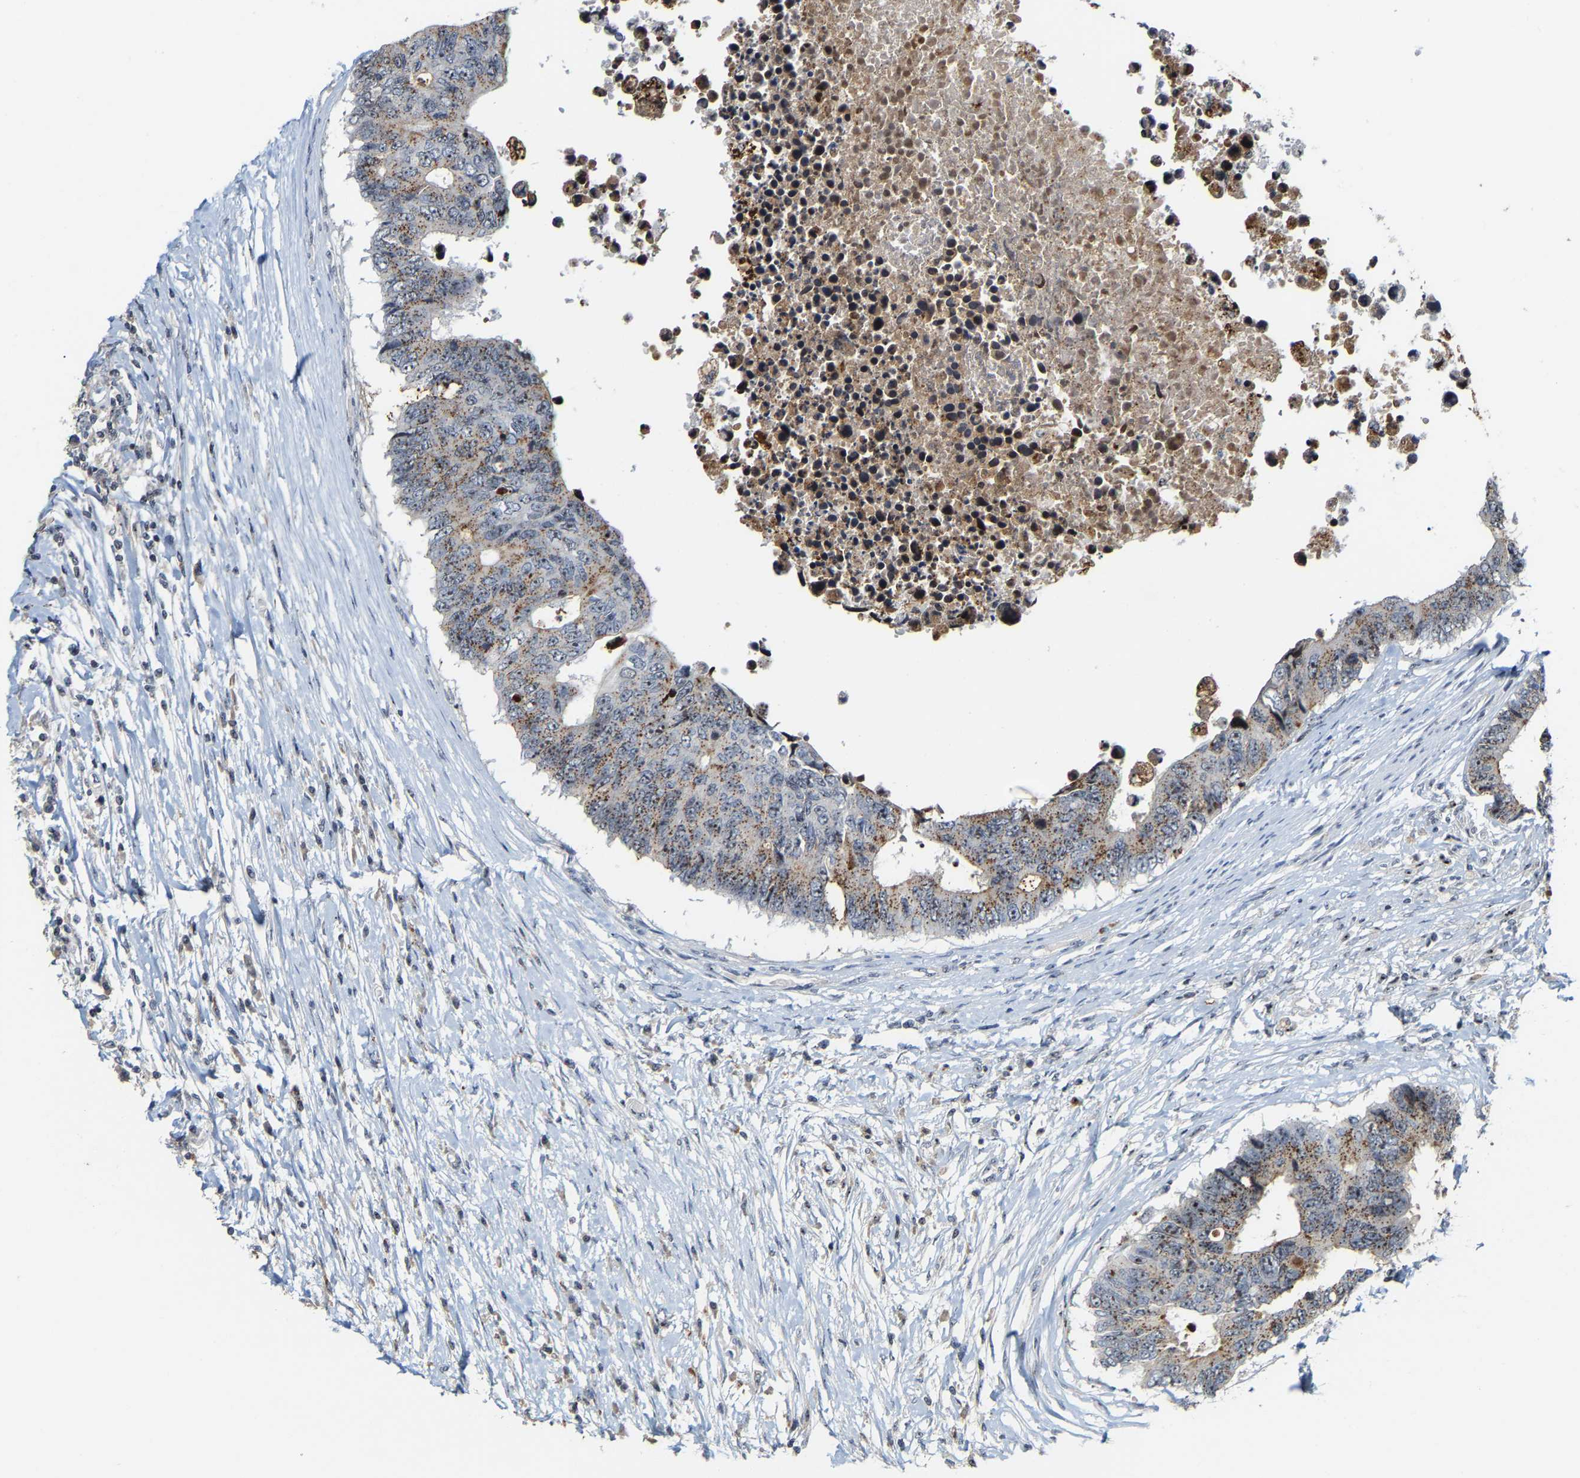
{"staining": {"intensity": "moderate", "quantity": ">75%", "location": "cytoplasmic/membranous,nuclear"}, "tissue": "colorectal cancer", "cell_type": "Tumor cells", "image_type": "cancer", "snomed": [{"axis": "morphology", "description": "Adenocarcinoma, NOS"}, {"axis": "topography", "description": "Rectum"}], "caption": "A histopathology image showing moderate cytoplasmic/membranous and nuclear staining in approximately >75% of tumor cells in colorectal cancer (adenocarcinoma), as visualized by brown immunohistochemical staining.", "gene": "NOP58", "patient": {"sex": "male", "age": 84}}